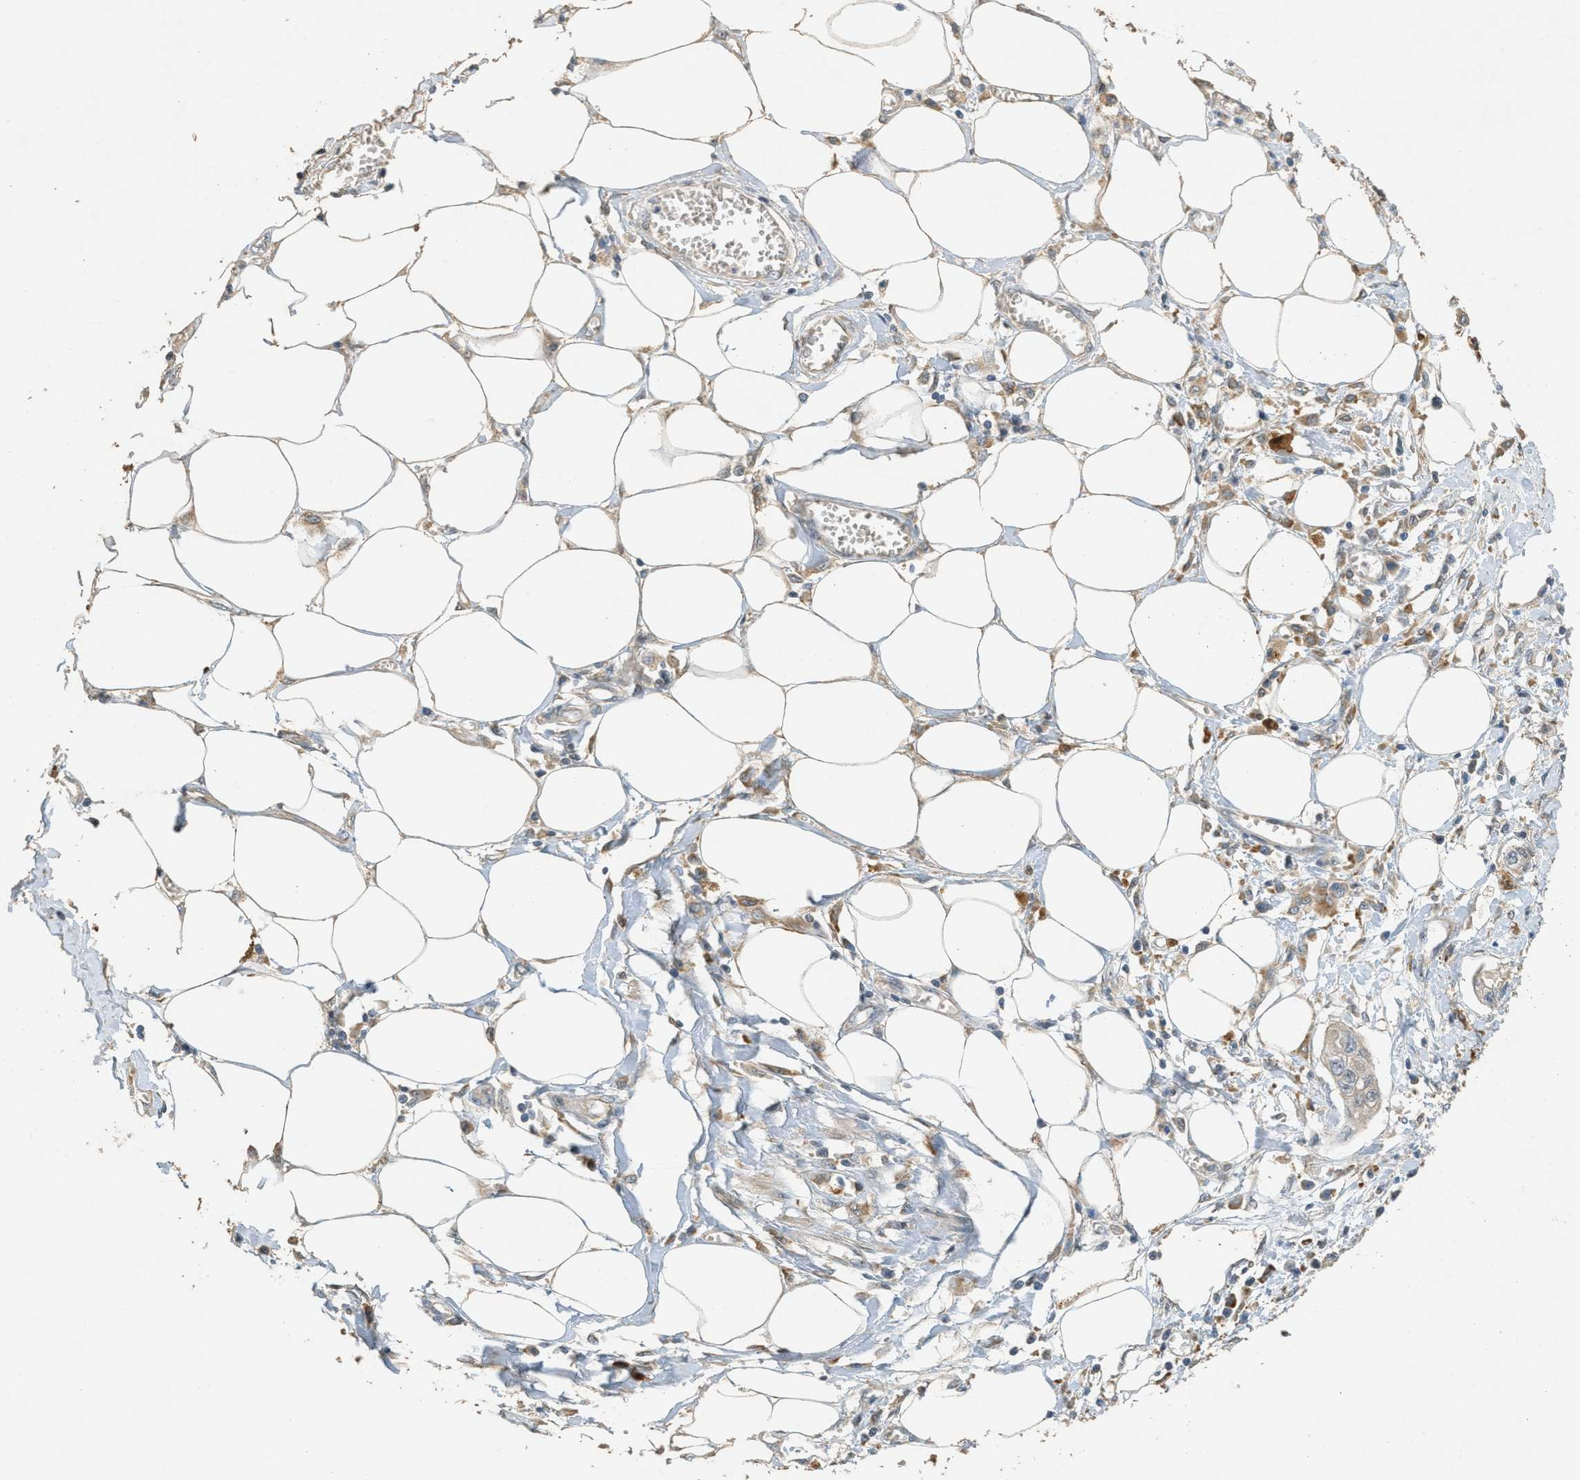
{"staining": {"intensity": "weak", "quantity": ">75%", "location": "cytoplasmic/membranous"}, "tissue": "pancreatic cancer", "cell_type": "Tumor cells", "image_type": "cancer", "snomed": [{"axis": "morphology", "description": "Adenocarcinoma, NOS"}, {"axis": "topography", "description": "Pancreas"}], "caption": "Immunohistochemistry histopathology image of neoplastic tissue: adenocarcinoma (pancreatic) stained using immunohistochemistry (IHC) shows low levels of weak protein expression localized specifically in the cytoplasmic/membranous of tumor cells, appearing as a cytoplasmic/membranous brown color.", "gene": "SIGMAR1", "patient": {"sex": "male", "age": 56}}